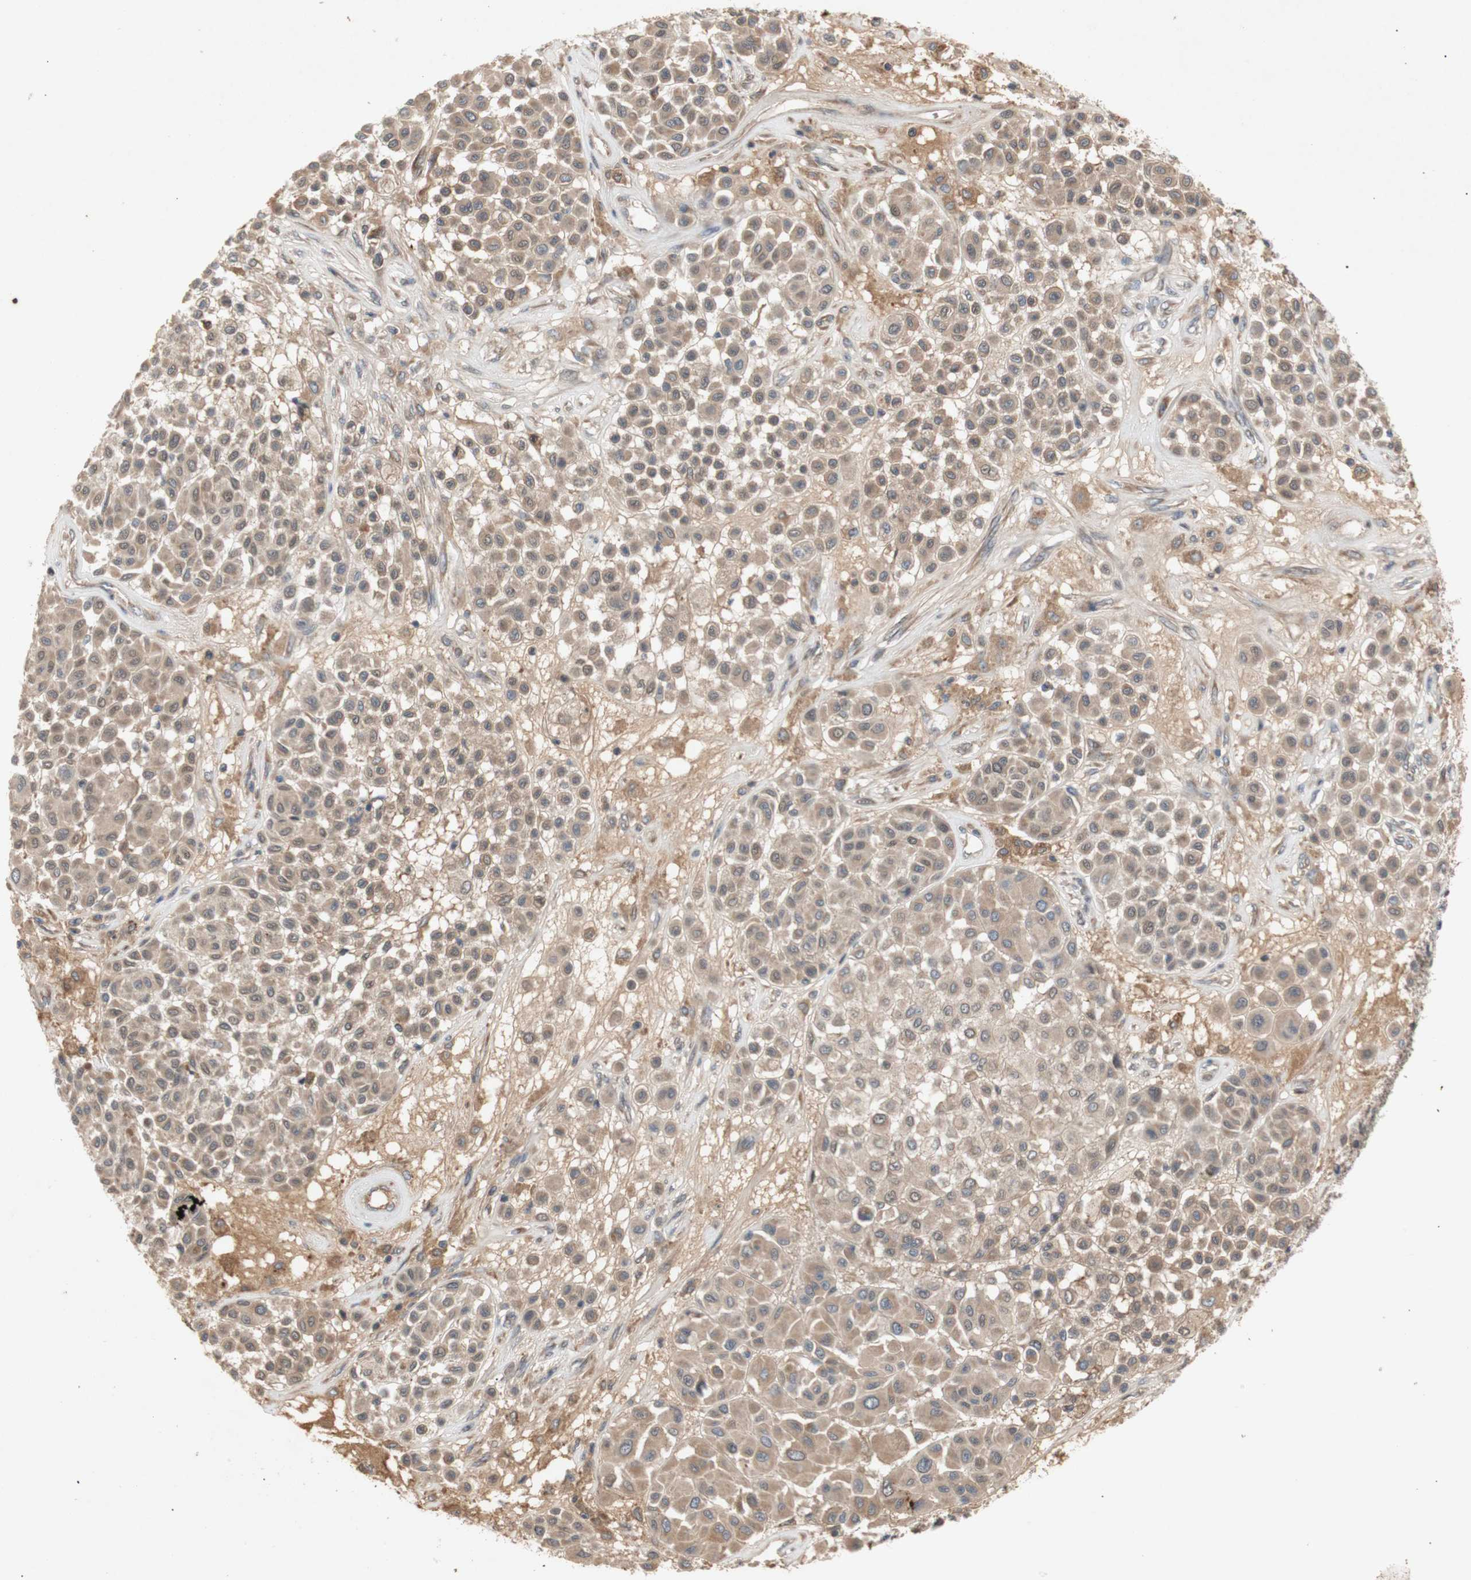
{"staining": {"intensity": "moderate", "quantity": ">75%", "location": "cytoplasmic/membranous"}, "tissue": "melanoma", "cell_type": "Tumor cells", "image_type": "cancer", "snomed": [{"axis": "morphology", "description": "Malignant melanoma, Metastatic site"}, {"axis": "topography", "description": "Soft tissue"}], "caption": "Immunohistochemistry (IHC) micrograph of melanoma stained for a protein (brown), which reveals medium levels of moderate cytoplasmic/membranous positivity in about >75% of tumor cells.", "gene": "PKN1", "patient": {"sex": "male", "age": 41}}